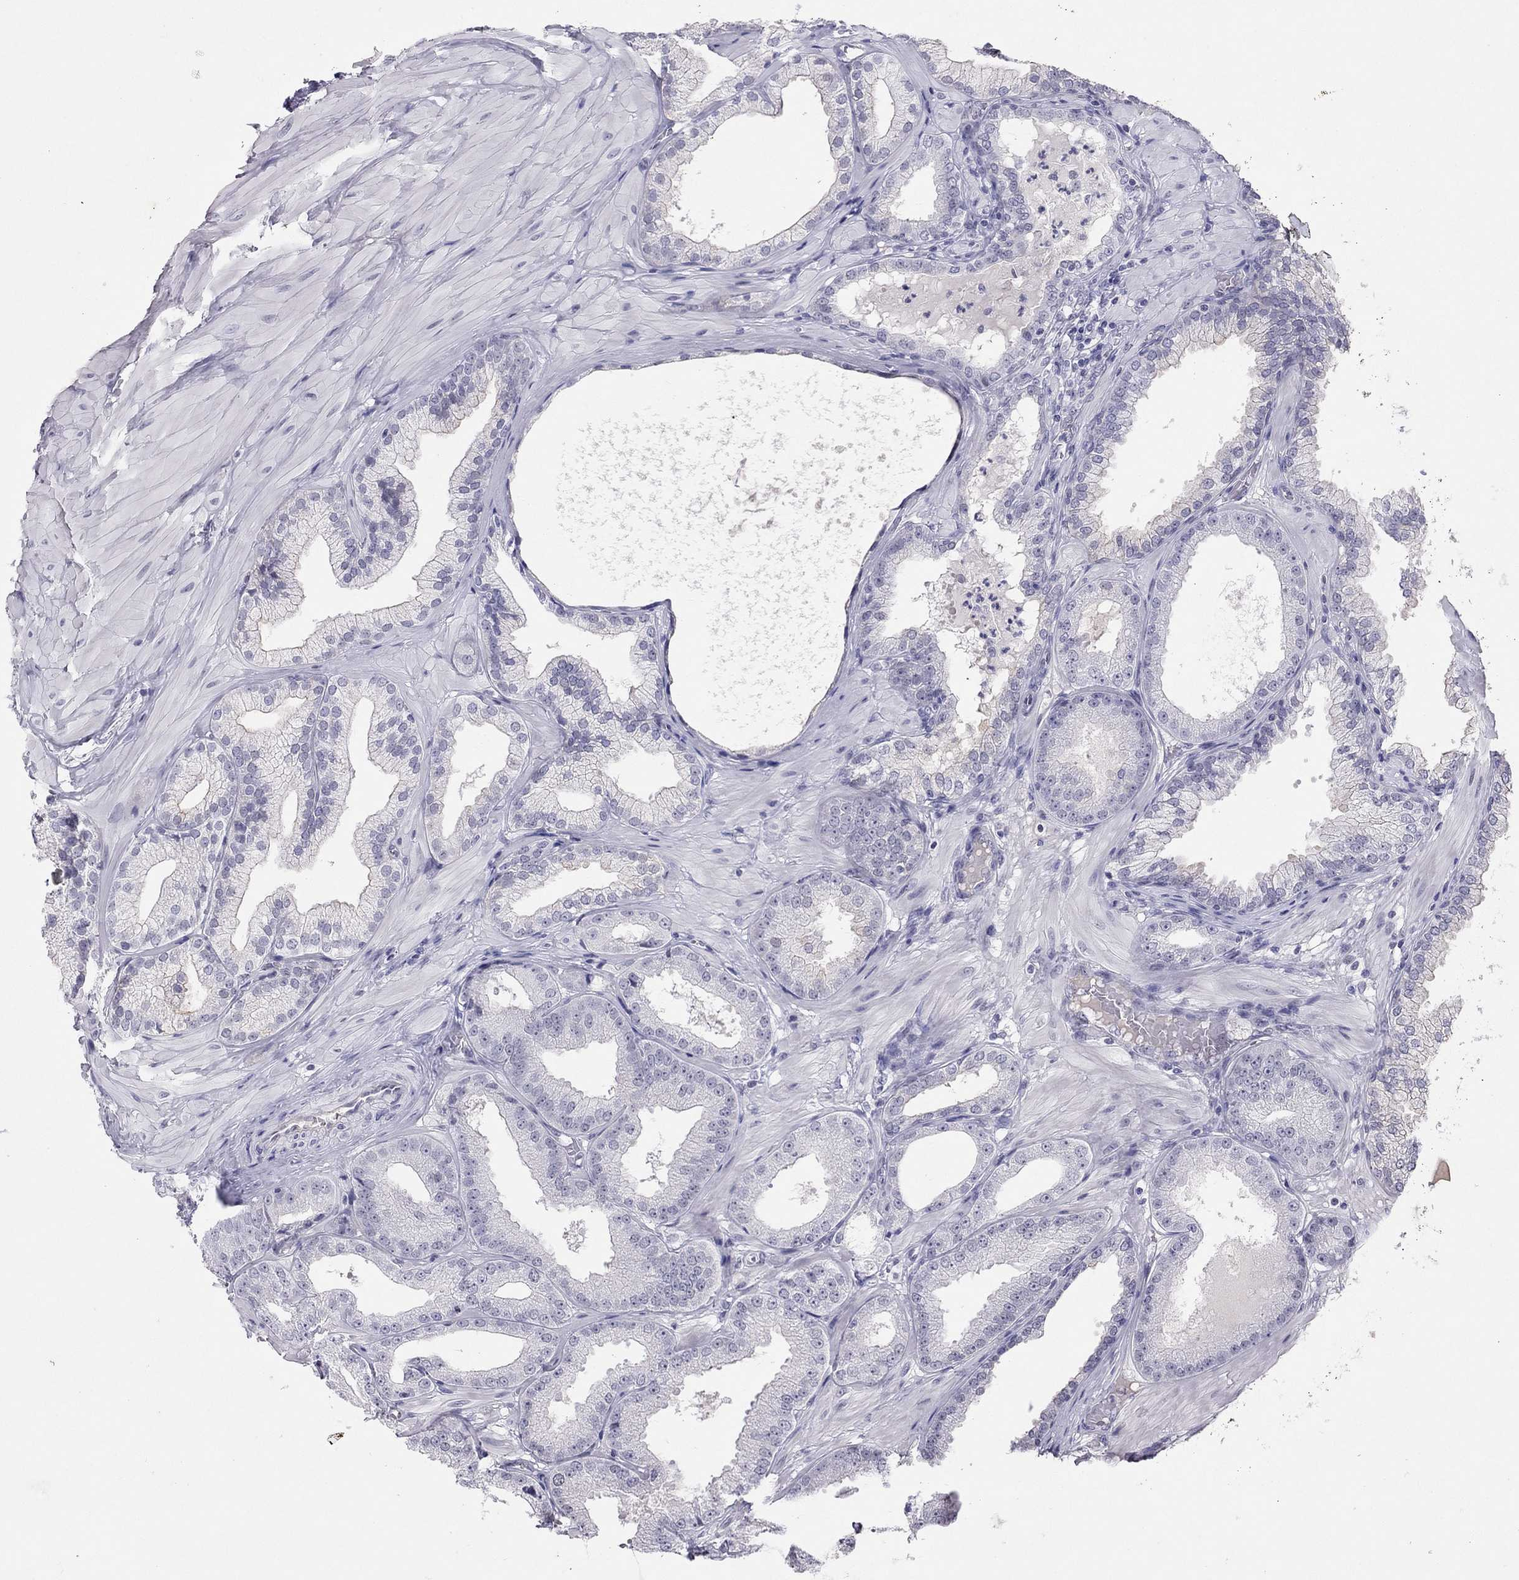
{"staining": {"intensity": "negative", "quantity": "none", "location": "none"}, "tissue": "prostate cancer", "cell_type": "Tumor cells", "image_type": "cancer", "snomed": [{"axis": "morphology", "description": "Adenocarcinoma, Low grade"}, {"axis": "topography", "description": "Prostate"}], "caption": "This histopathology image is of adenocarcinoma (low-grade) (prostate) stained with immunohistochemistry to label a protein in brown with the nuclei are counter-stained blue. There is no staining in tumor cells.", "gene": "JHY", "patient": {"sex": "male", "age": 55}}